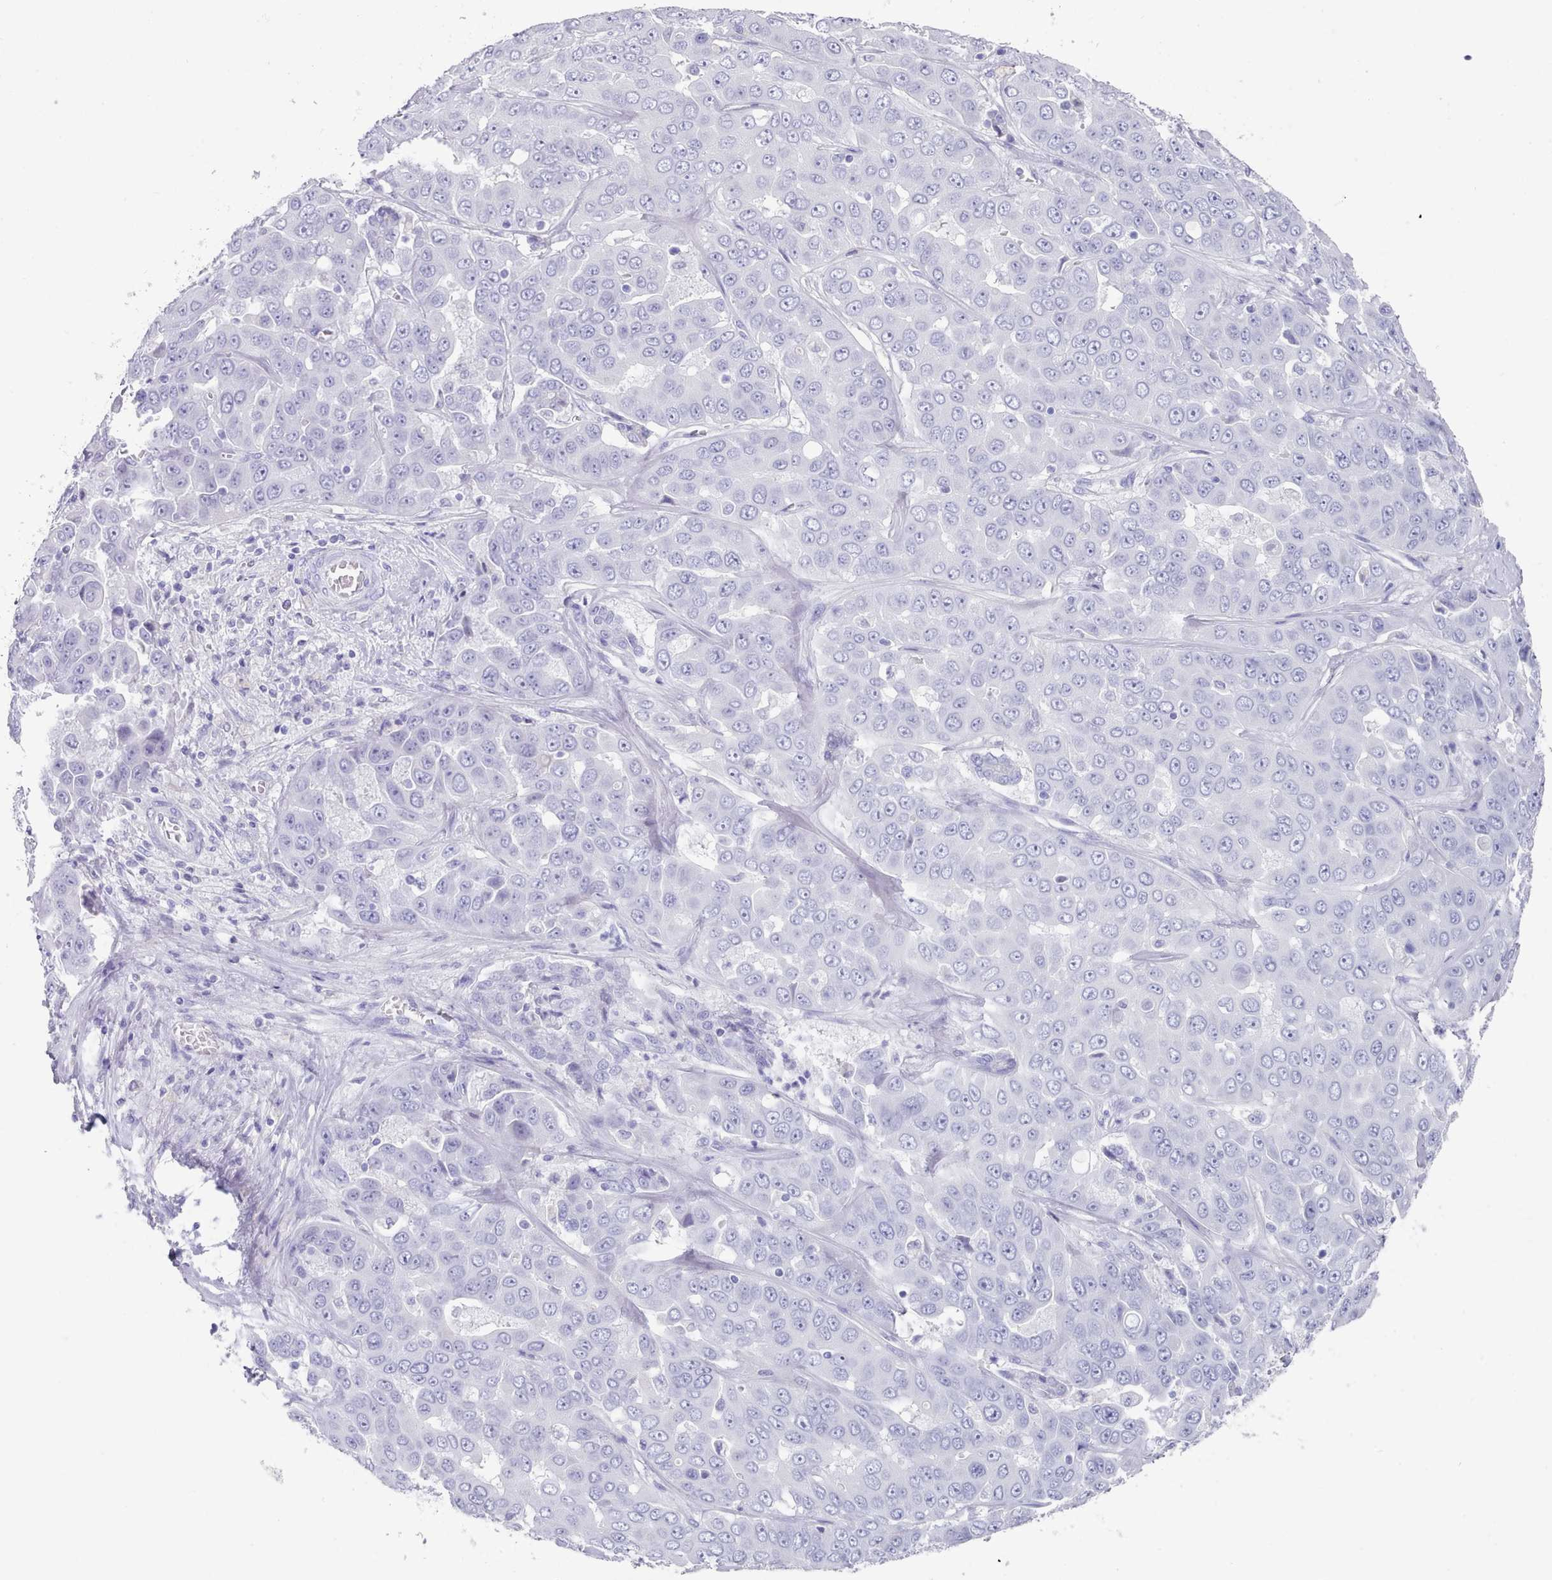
{"staining": {"intensity": "negative", "quantity": "none", "location": "none"}, "tissue": "liver cancer", "cell_type": "Tumor cells", "image_type": "cancer", "snomed": [{"axis": "morphology", "description": "Cholangiocarcinoma"}, {"axis": "topography", "description": "Liver"}], "caption": "High magnification brightfield microscopy of liver cholangiocarcinoma stained with DAB (3,3'-diaminobenzidine) (brown) and counterstained with hematoxylin (blue): tumor cells show no significant staining.", "gene": "LRRC37A", "patient": {"sex": "female", "age": 52}}